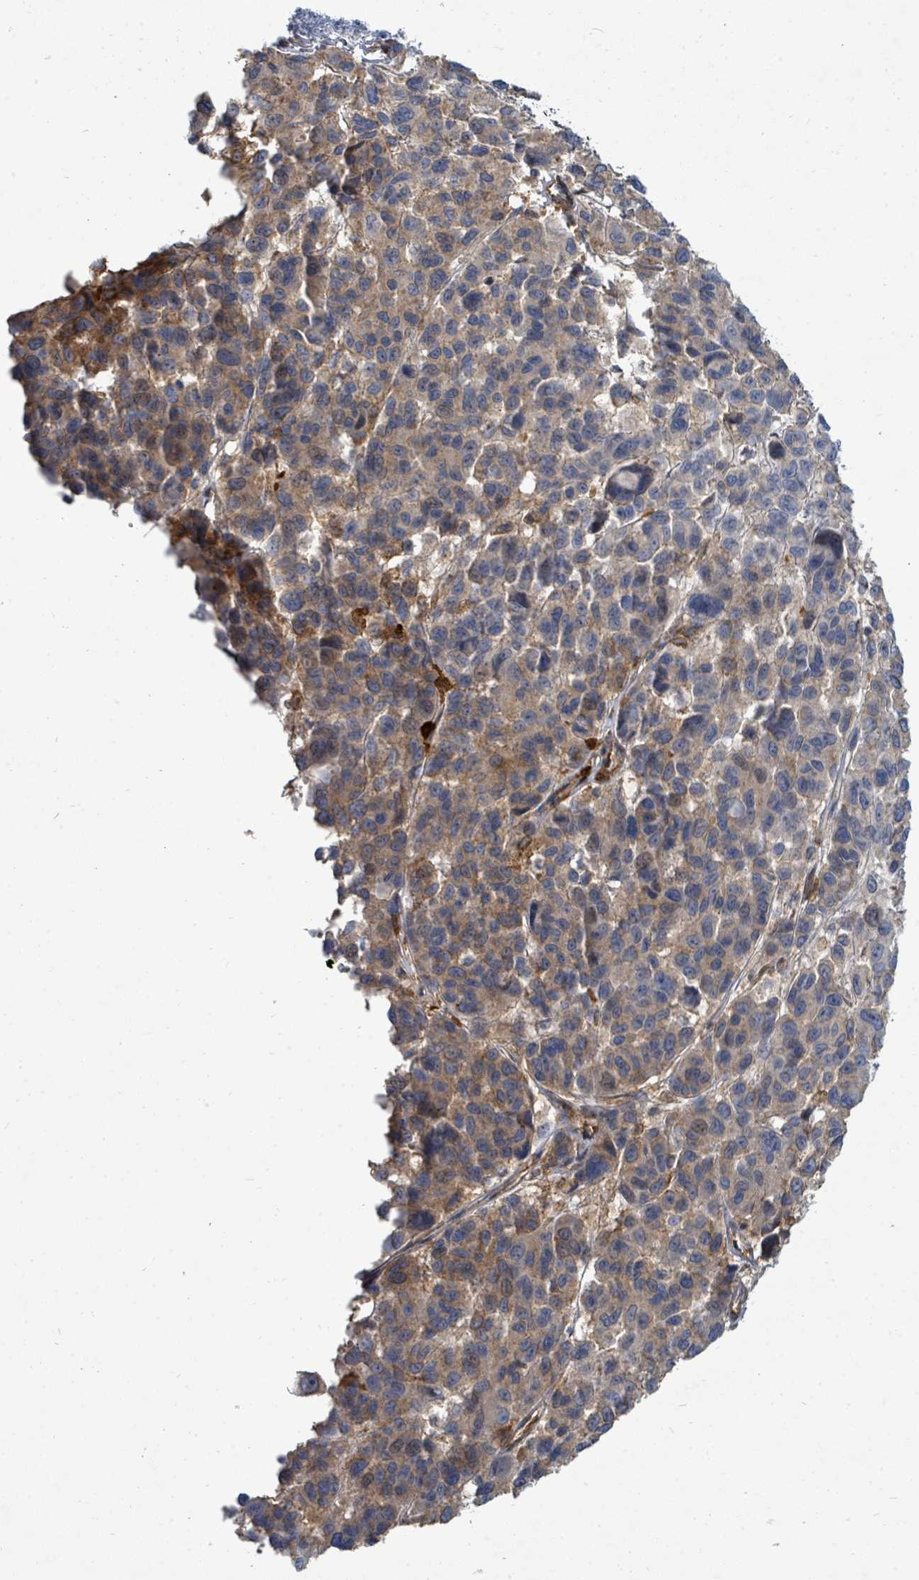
{"staining": {"intensity": "weak", "quantity": "<25%", "location": "cytoplasmic/membranous"}, "tissue": "melanoma", "cell_type": "Tumor cells", "image_type": "cancer", "snomed": [{"axis": "morphology", "description": "Malignant melanoma, NOS"}, {"axis": "topography", "description": "Skin"}], "caption": "Tumor cells are negative for protein expression in human malignant melanoma.", "gene": "IFIT1", "patient": {"sex": "female", "age": 66}}